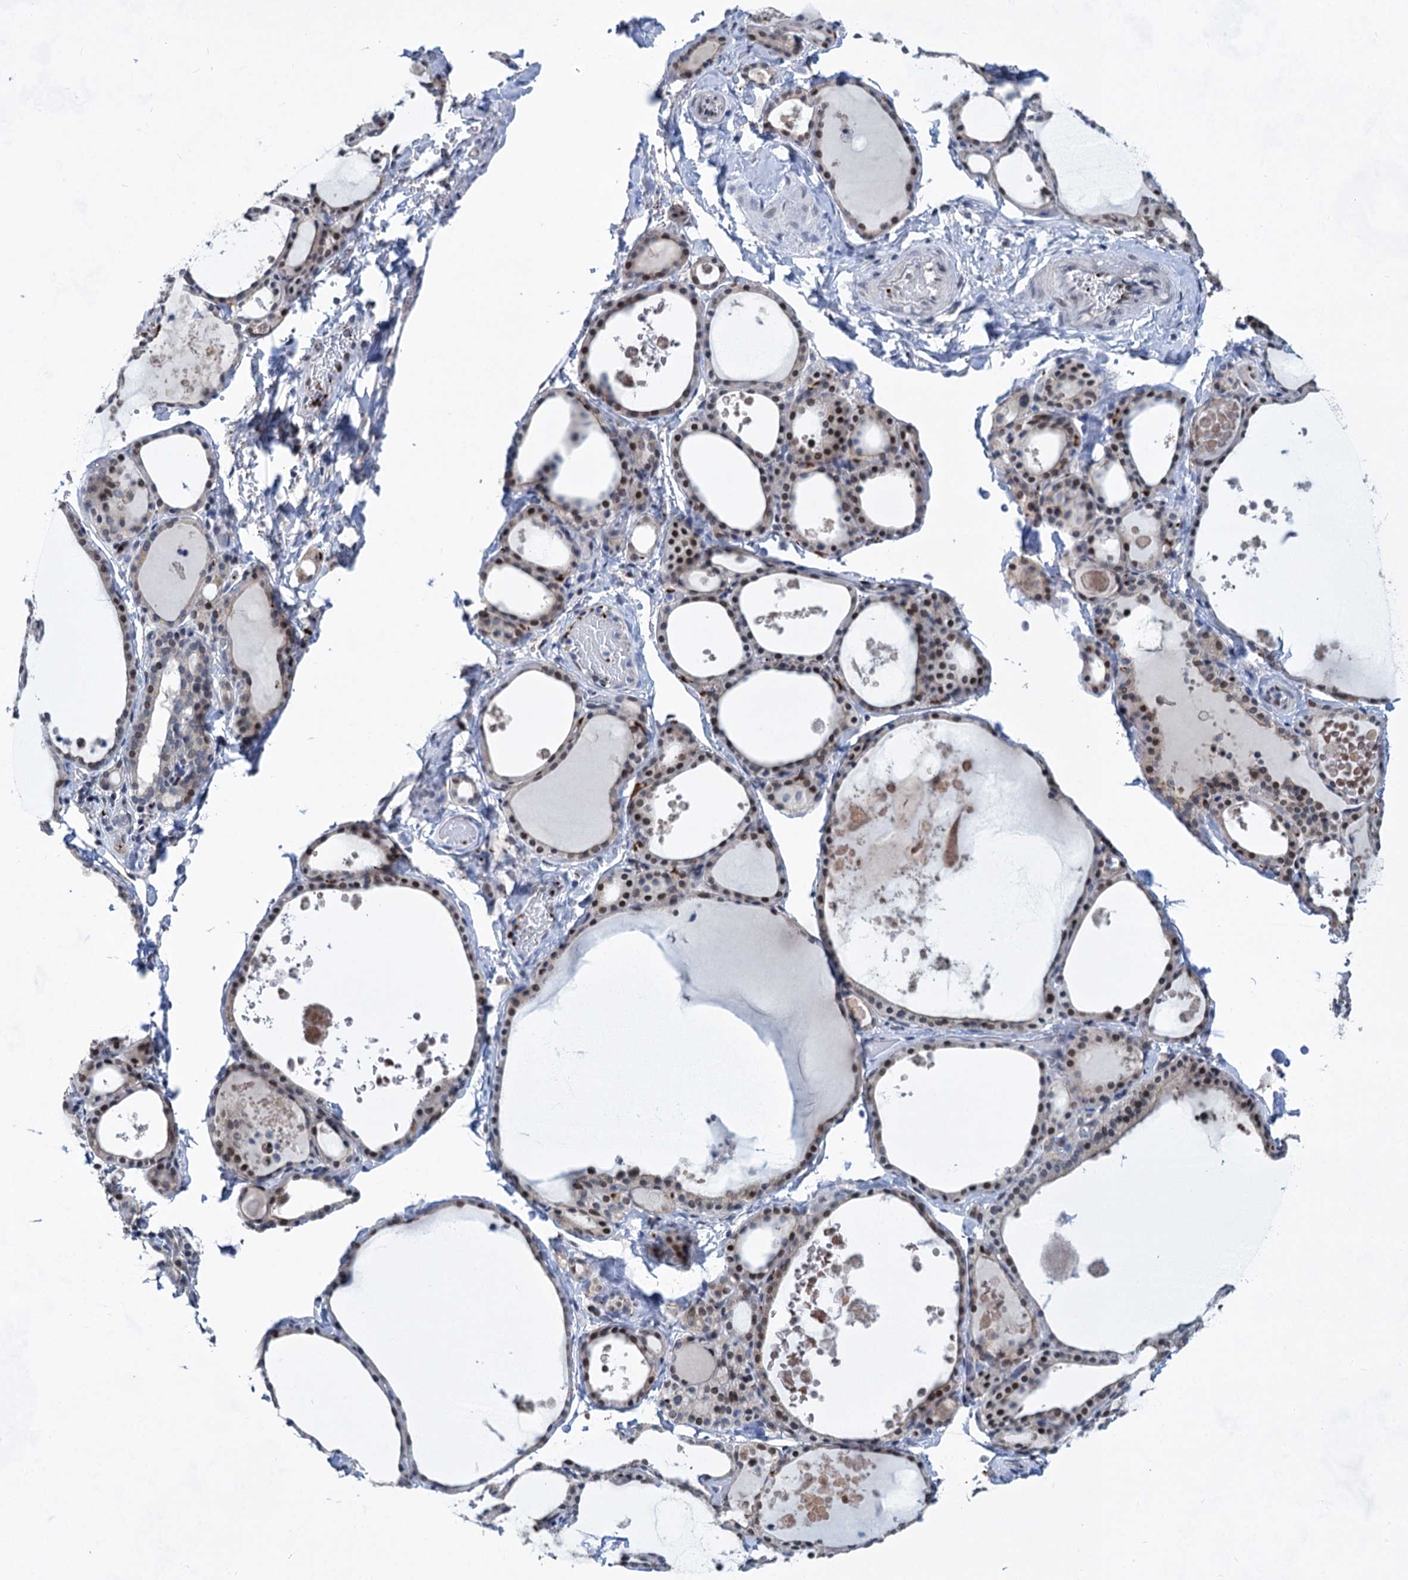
{"staining": {"intensity": "weak", "quantity": "25%-75%", "location": "nuclear"}, "tissue": "thyroid gland", "cell_type": "Glandular cells", "image_type": "normal", "snomed": [{"axis": "morphology", "description": "Normal tissue, NOS"}, {"axis": "topography", "description": "Thyroid gland"}], "caption": "Protein positivity by immunohistochemistry displays weak nuclear staining in approximately 25%-75% of glandular cells in normal thyroid gland.", "gene": "MON2", "patient": {"sex": "male", "age": 56}}